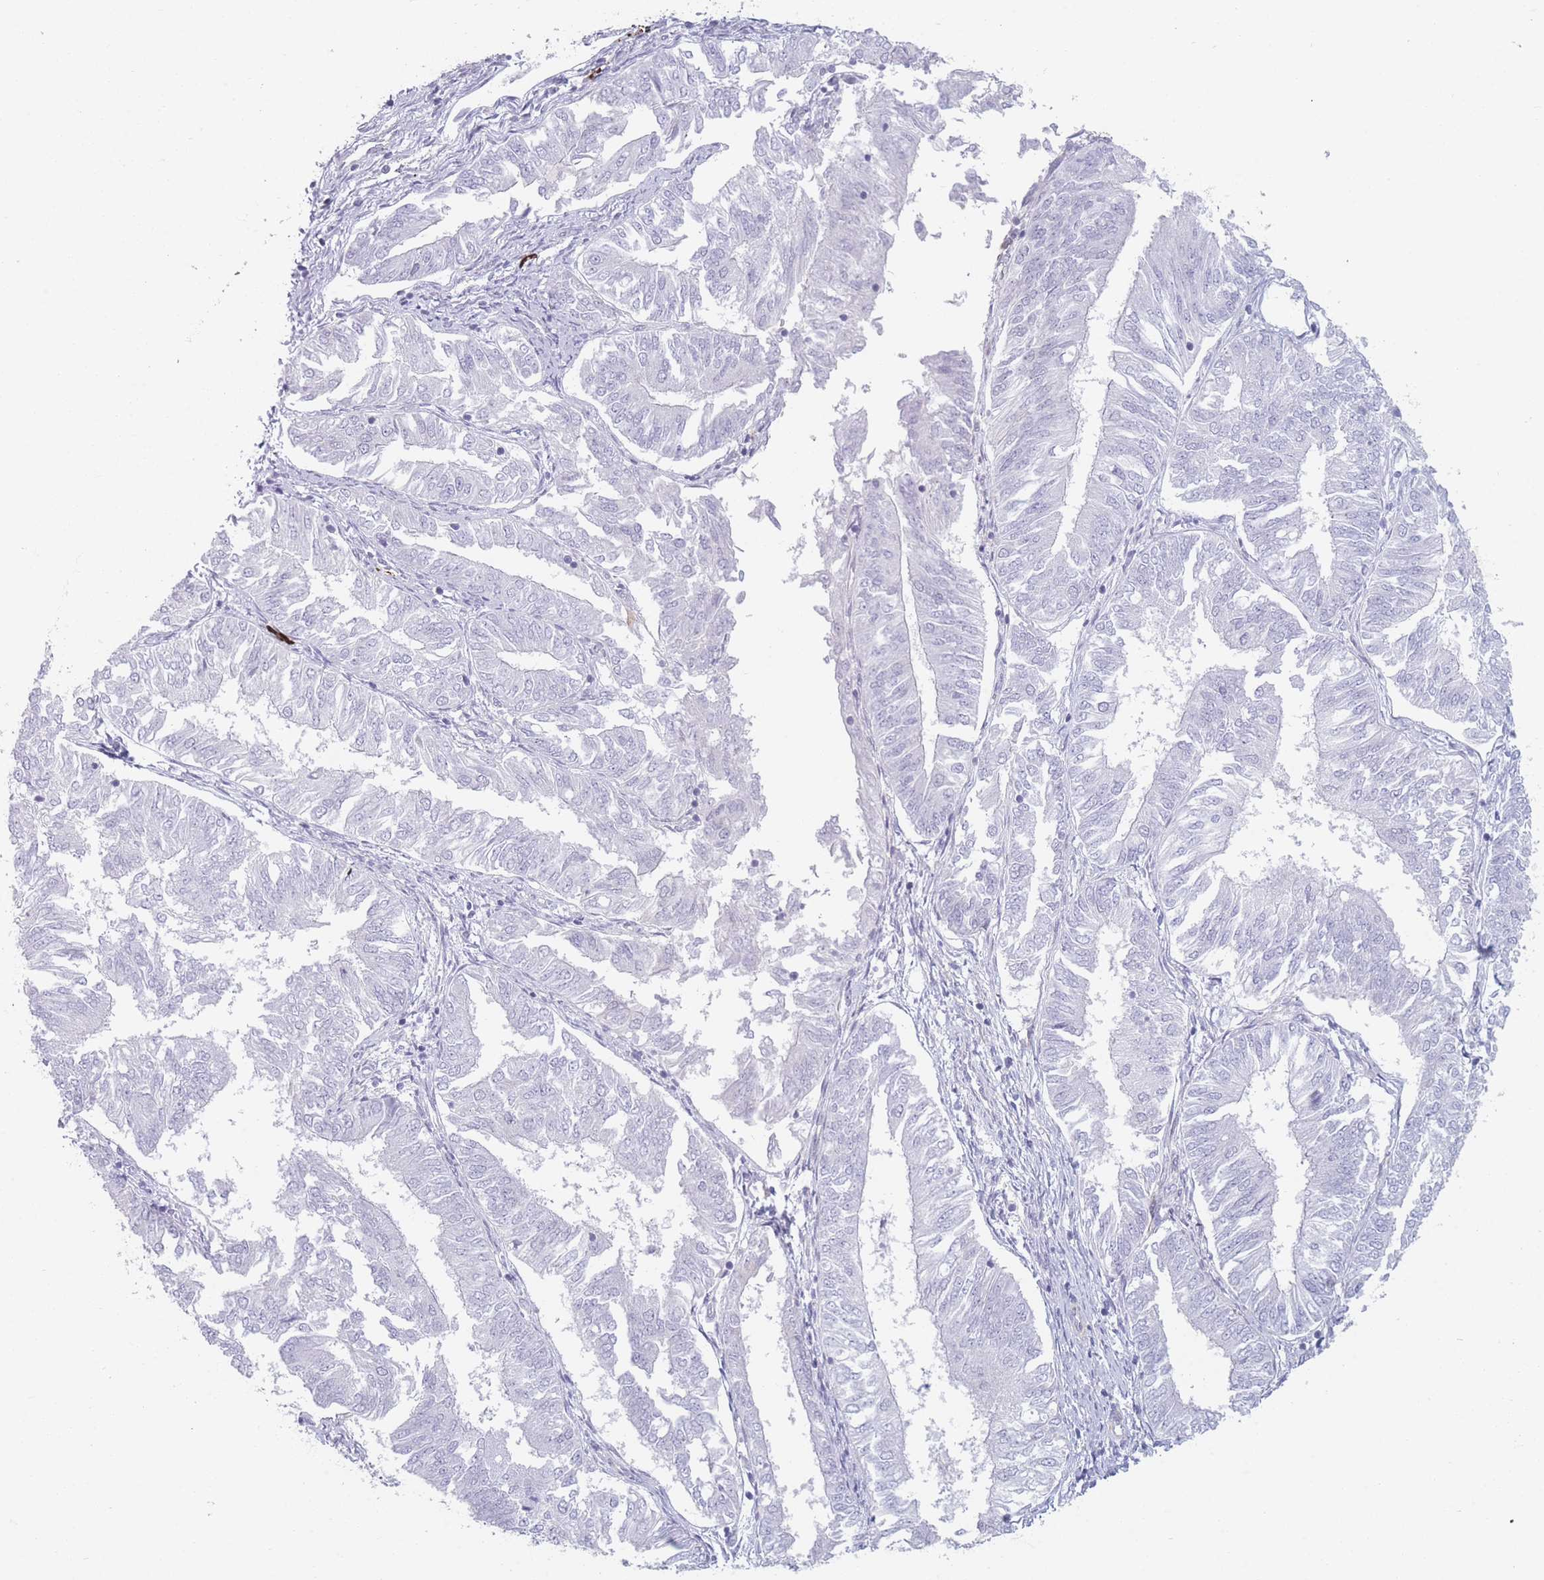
{"staining": {"intensity": "negative", "quantity": "none", "location": "none"}, "tissue": "endometrial cancer", "cell_type": "Tumor cells", "image_type": "cancer", "snomed": [{"axis": "morphology", "description": "Adenocarcinoma, NOS"}, {"axis": "topography", "description": "Endometrium"}], "caption": "This is an immunohistochemistry micrograph of endometrial adenocarcinoma. There is no expression in tumor cells.", "gene": "PLEKHG2", "patient": {"sex": "female", "age": 58}}